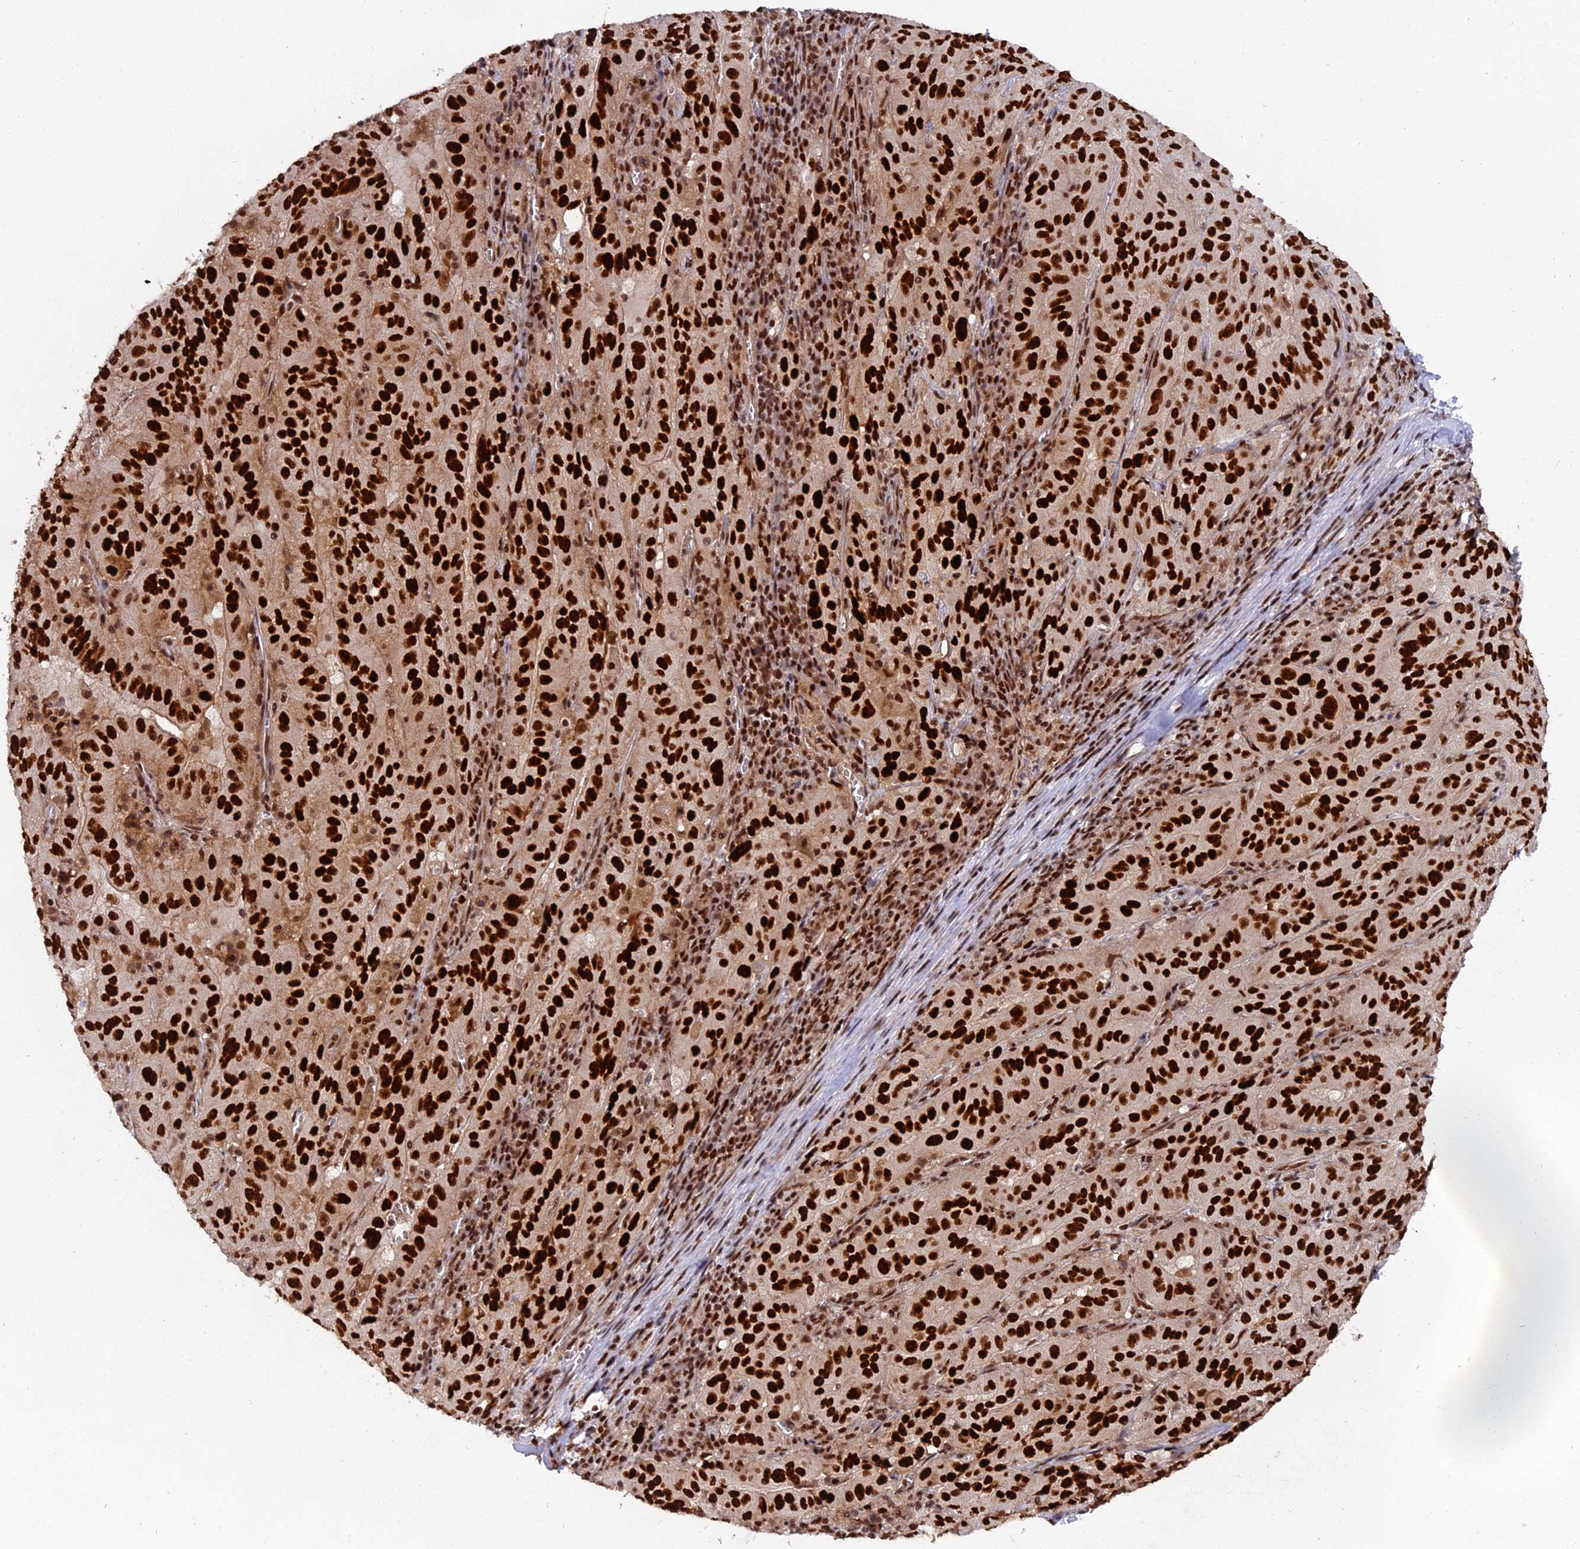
{"staining": {"intensity": "strong", "quantity": ">75%", "location": "nuclear"}, "tissue": "pancreatic cancer", "cell_type": "Tumor cells", "image_type": "cancer", "snomed": [{"axis": "morphology", "description": "Adenocarcinoma, NOS"}, {"axis": "topography", "description": "Pancreas"}], "caption": "Pancreatic cancer tissue demonstrates strong nuclear positivity in approximately >75% of tumor cells (DAB (3,3'-diaminobenzidine) = brown stain, brightfield microscopy at high magnification).", "gene": "RAMAC", "patient": {"sex": "male", "age": 63}}